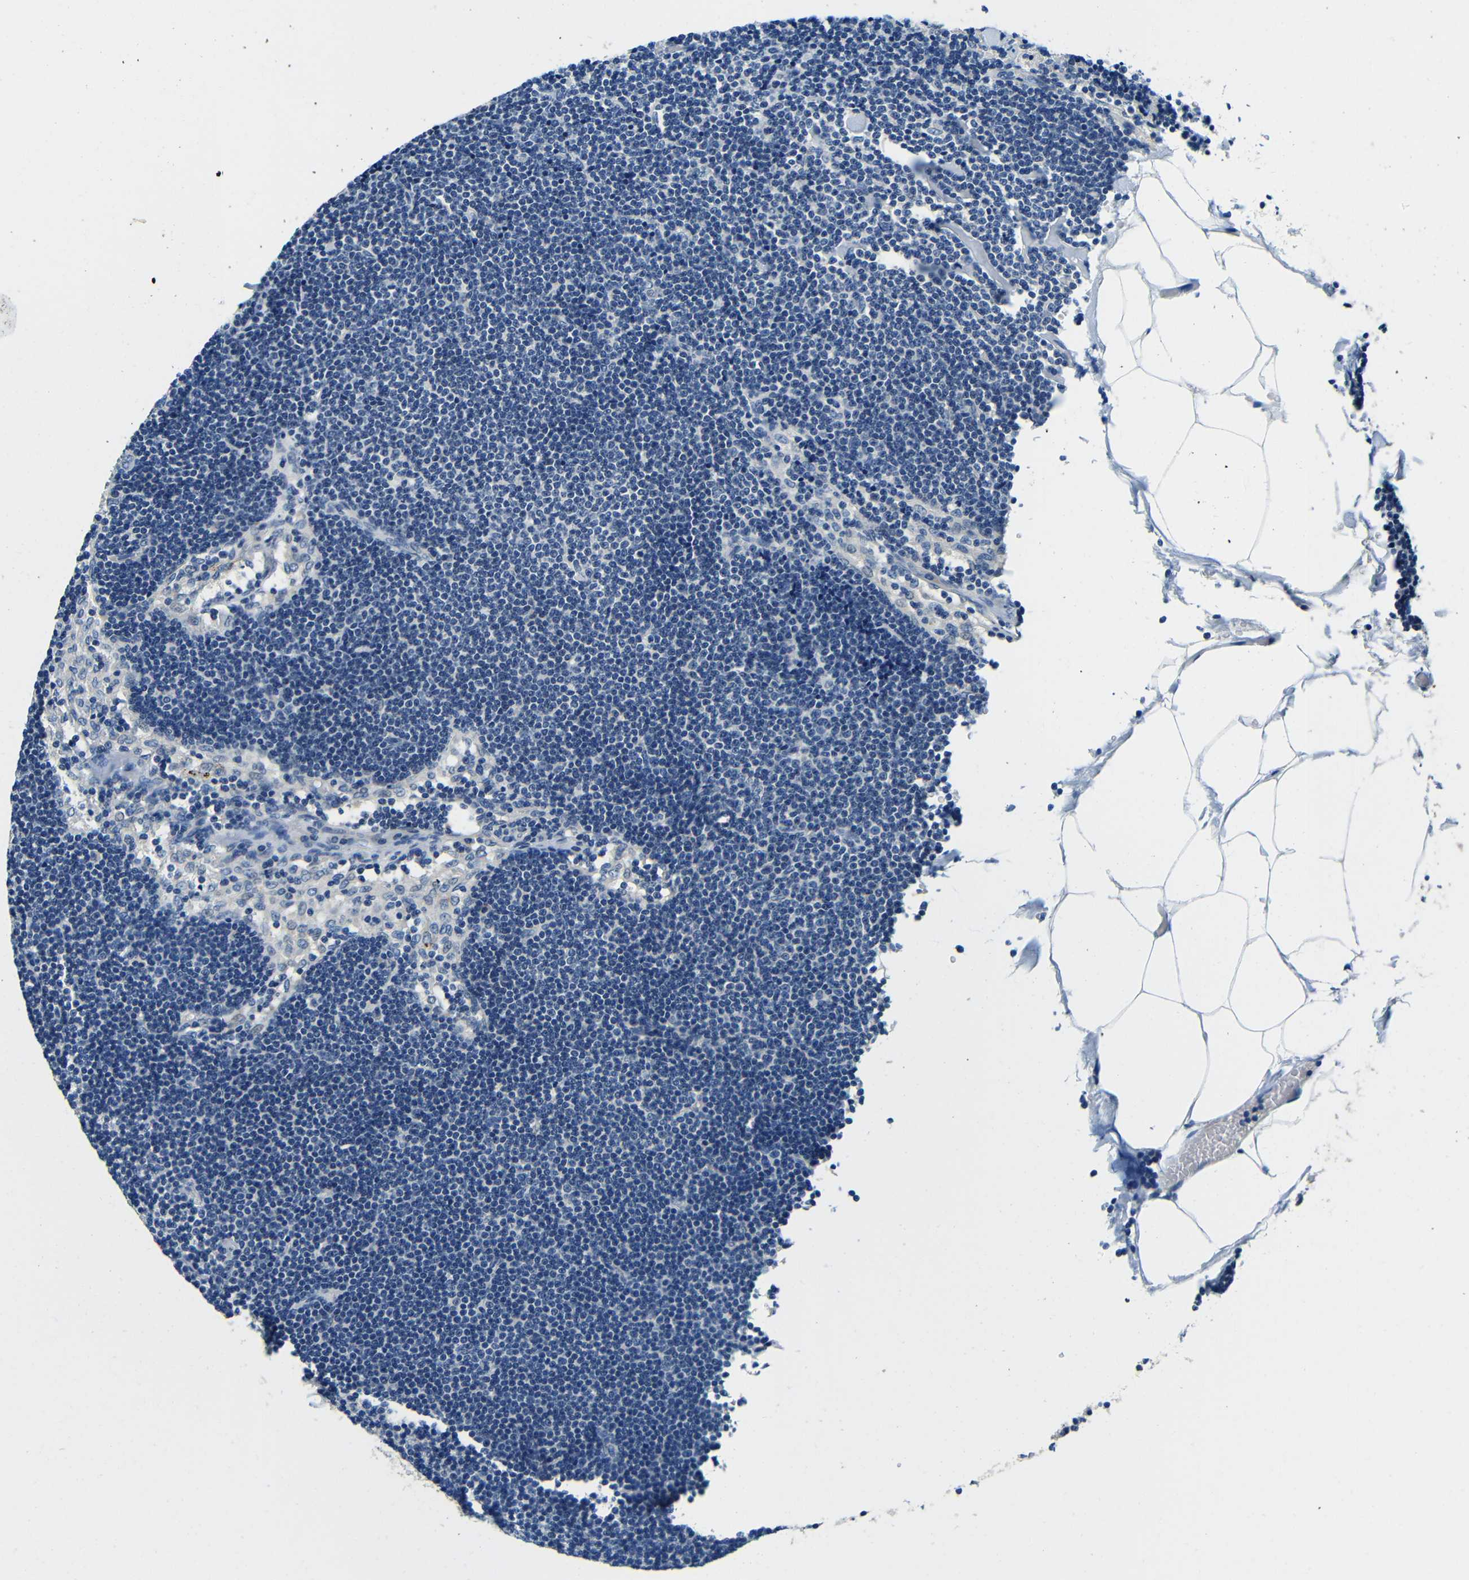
{"staining": {"intensity": "negative", "quantity": "none", "location": "none"}, "tissue": "lymph node", "cell_type": "Germinal center cells", "image_type": "normal", "snomed": [{"axis": "morphology", "description": "Normal tissue, NOS"}, {"axis": "topography", "description": "Lymph node"}], "caption": "Immunohistochemistry (IHC) of normal human lymph node demonstrates no positivity in germinal center cells.", "gene": "FMO5", "patient": {"sex": "male", "age": 63}}